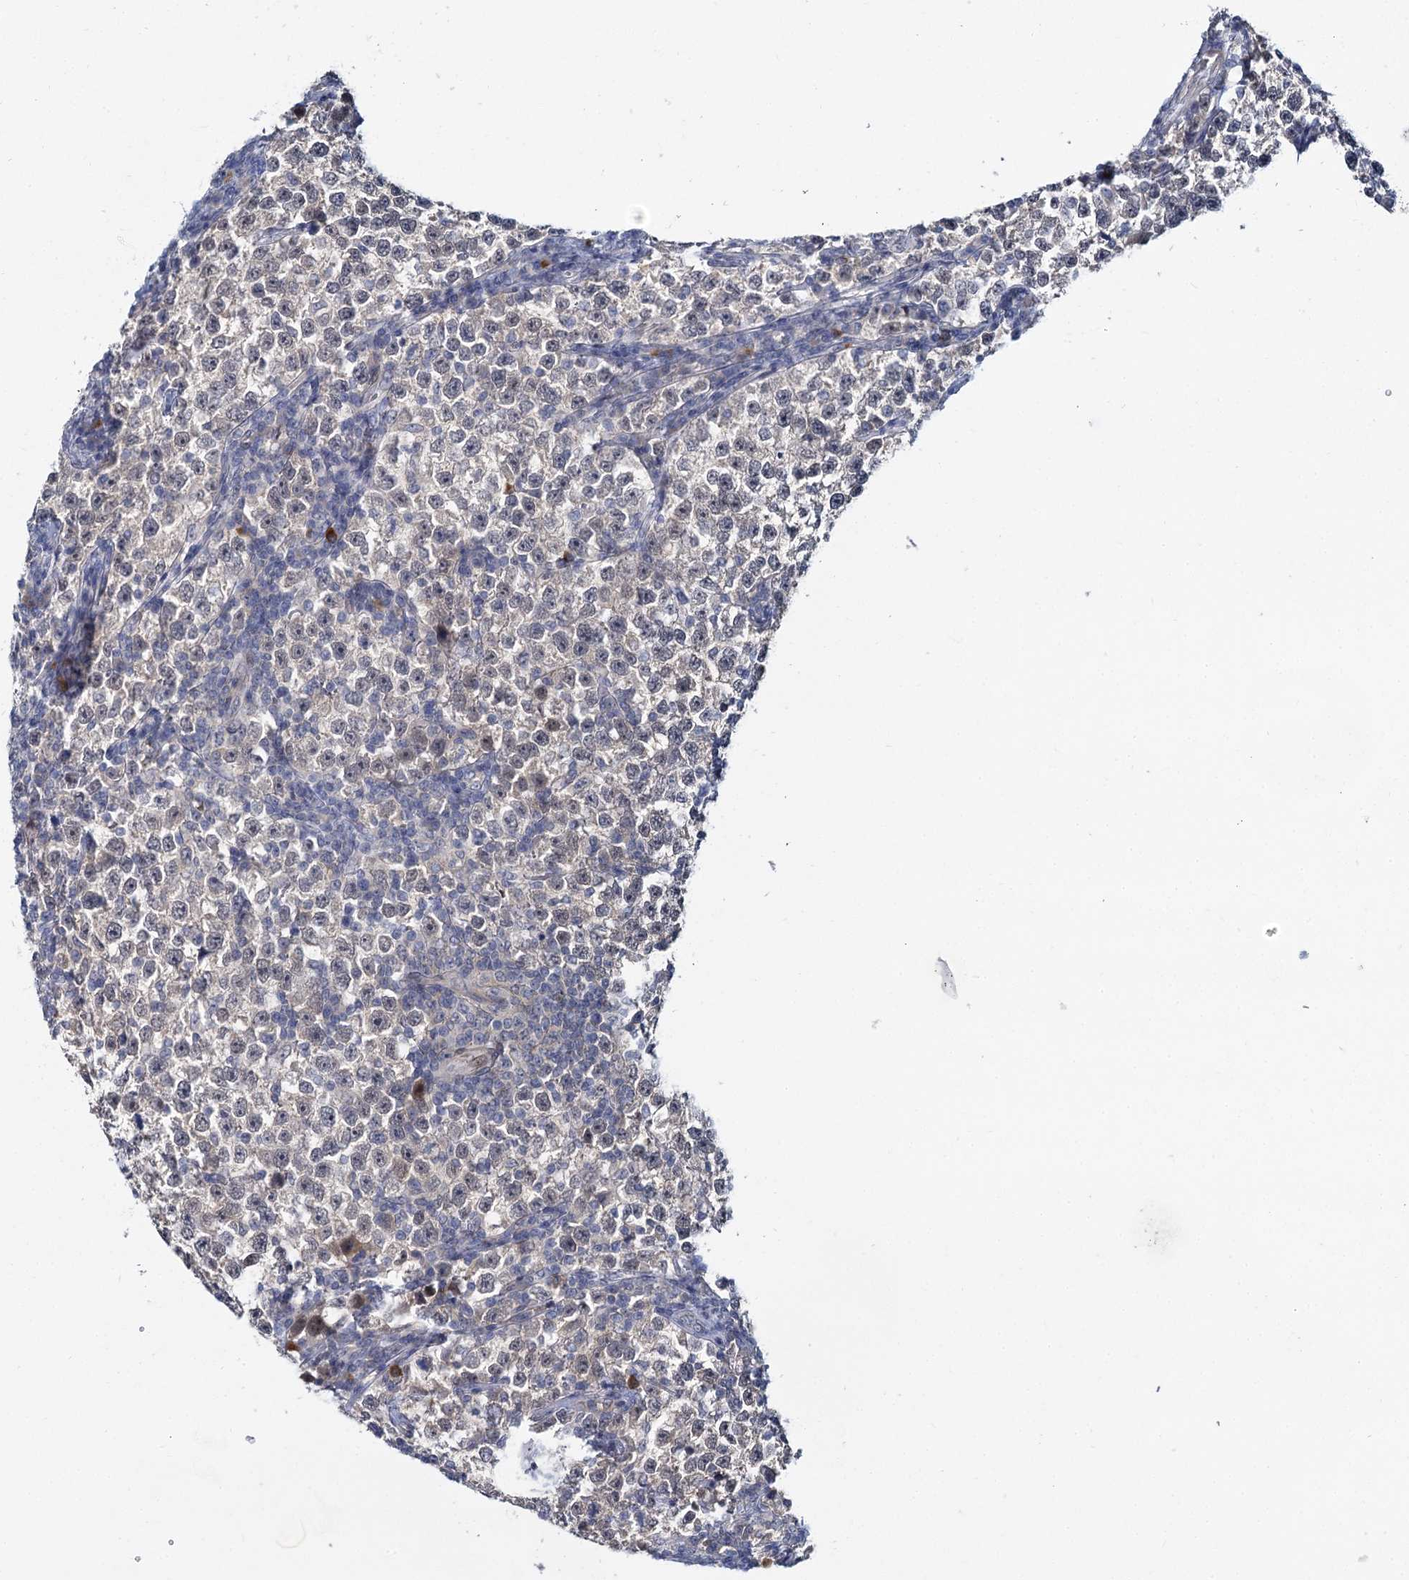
{"staining": {"intensity": "negative", "quantity": "none", "location": "none"}, "tissue": "testis cancer", "cell_type": "Tumor cells", "image_type": "cancer", "snomed": [{"axis": "morphology", "description": "Normal tissue, NOS"}, {"axis": "morphology", "description": "Seminoma, NOS"}, {"axis": "topography", "description": "Testis"}], "caption": "Immunohistochemistry photomicrograph of testis seminoma stained for a protein (brown), which displays no staining in tumor cells.", "gene": "ACRBP", "patient": {"sex": "male", "age": 43}}